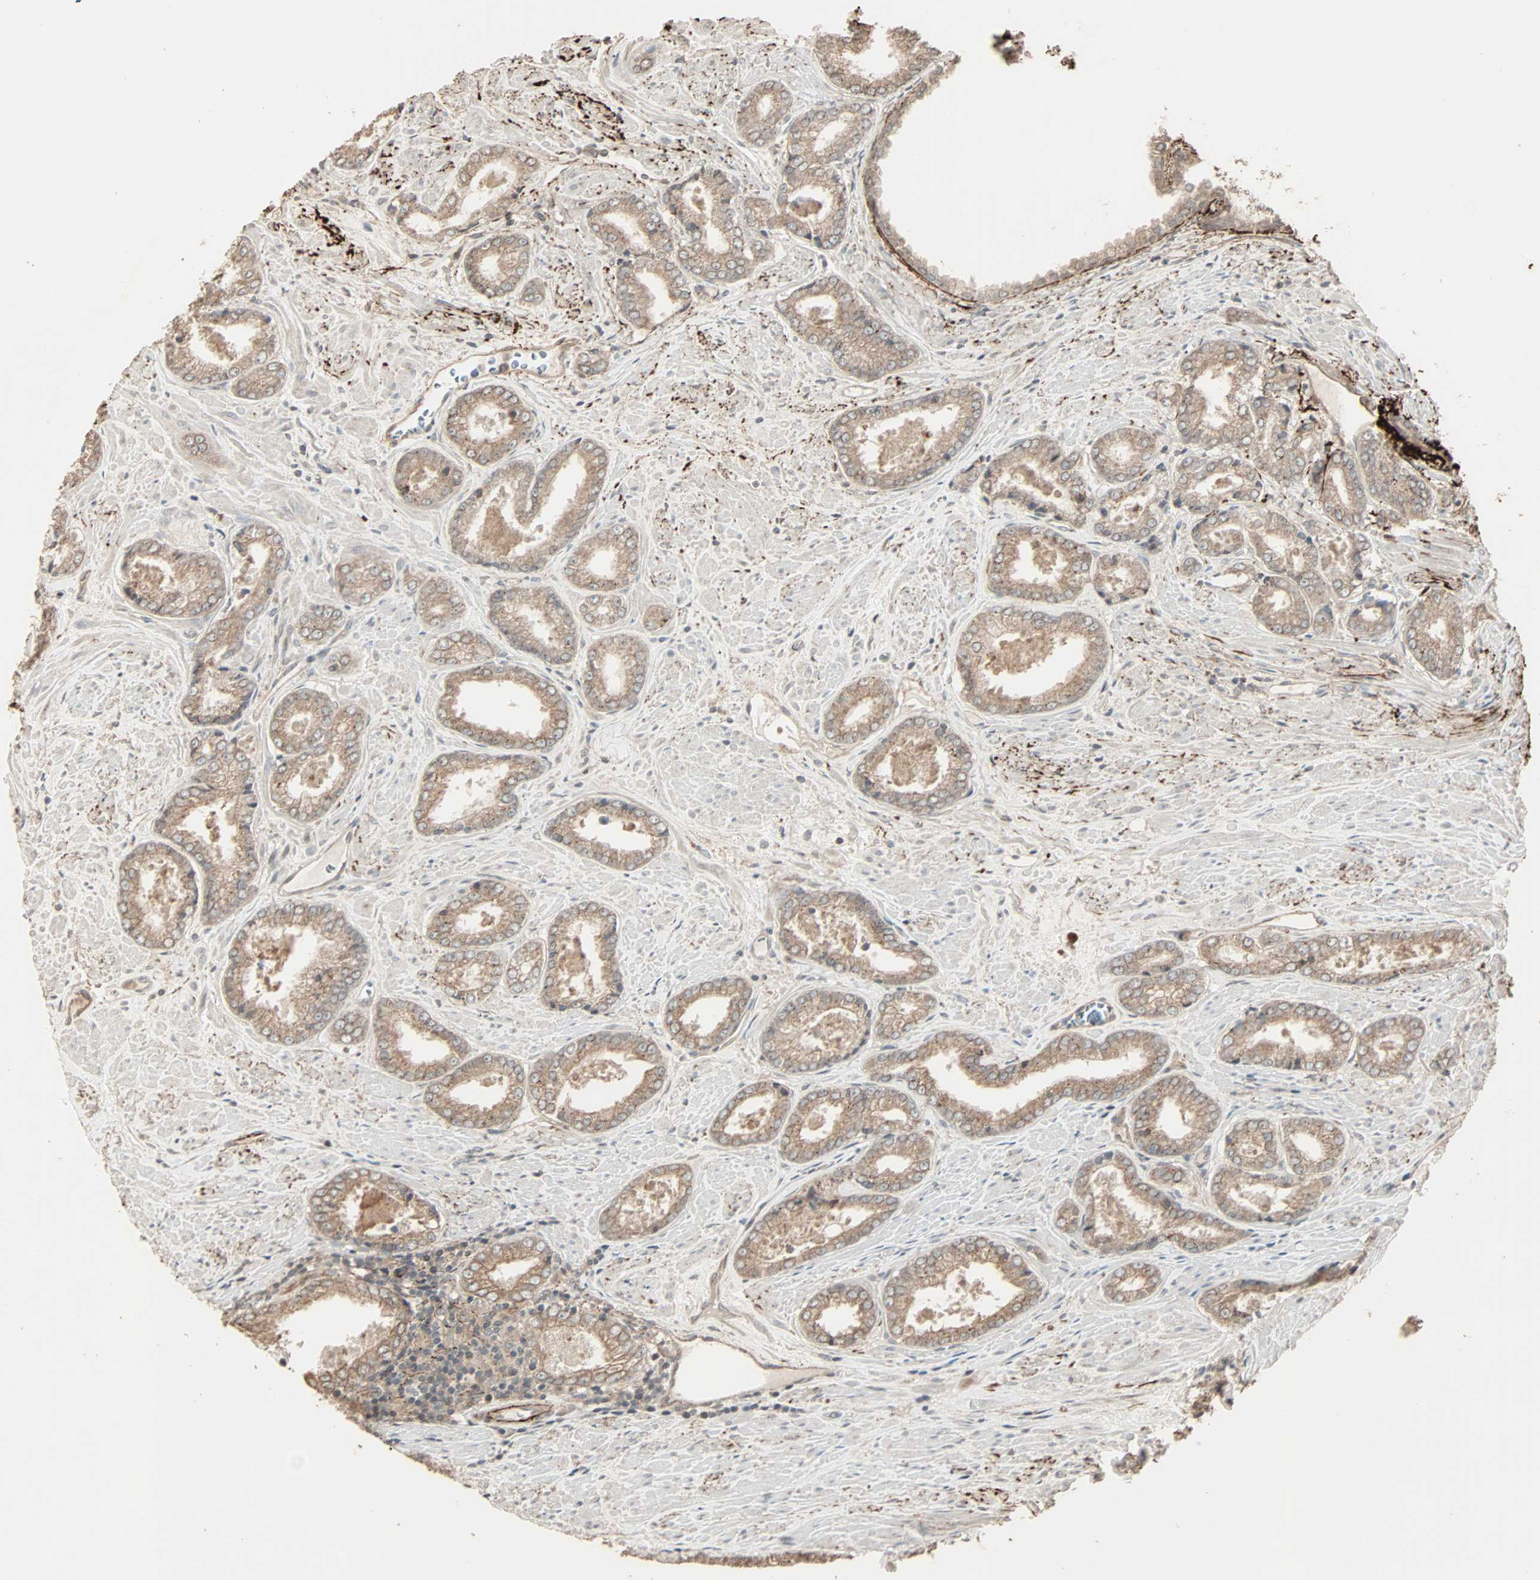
{"staining": {"intensity": "moderate", "quantity": ">75%", "location": "cytoplasmic/membranous"}, "tissue": "prostate cancer", "cell_type": "Tumor cells", "image_type": "cancer", "snomed": [{"axis": "morphology", "description": "Adenocarcinoma, Low grade"}, {"axis": "topography", "description": "Prostate"}], "caption": "Tumor cells exhibit medium levels of moderate cytoplasmic/membranous staining in about >75% of cells in prostate cancer (adenocarcinoma (low-grade)).", "gene": "CALCRL", "patient": {"sex": "male", "age": 64}}